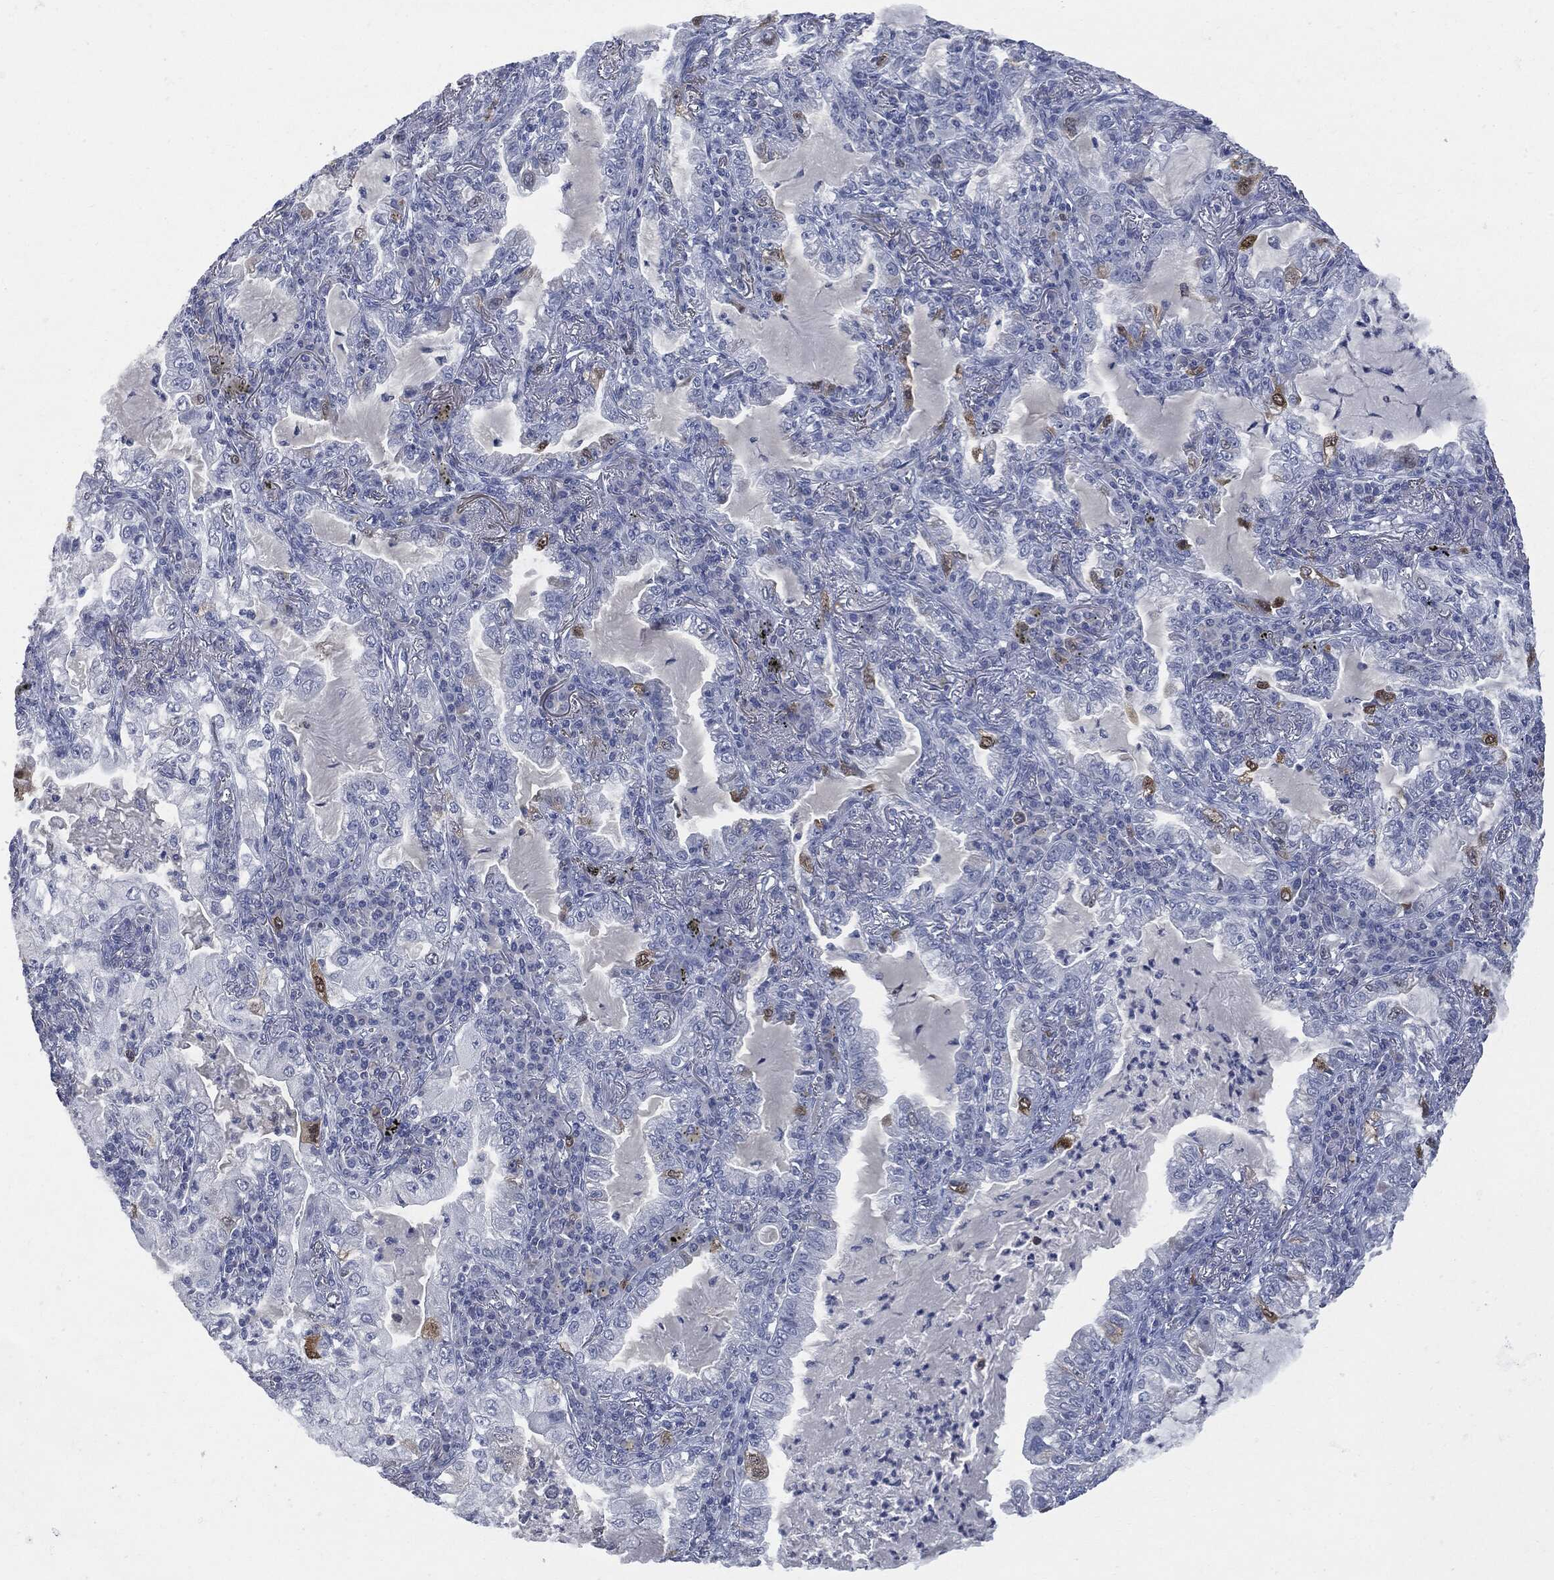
{"staining": {"intensity": "moderate", "quantity": "<25%", "location": "cytoplasmic/membranous"}, "tissue": "lung cancer", "cell_type": "Tumor cells", "image_type": "cancer", "snomed": [{"axis": "morphology", "description": "Adenocarcinoma, NOS"}, {"axis": "topography", "description": "Lung"}], "caption": "Lung cancer (adenocarcinoma) stained with a brown dye exhibits moderate cytoplasmic/membranous positive staining in approximately <25% of tumor cells.", "gene": "UBE2C", "patient": {"sex": "female", "age": 73}}